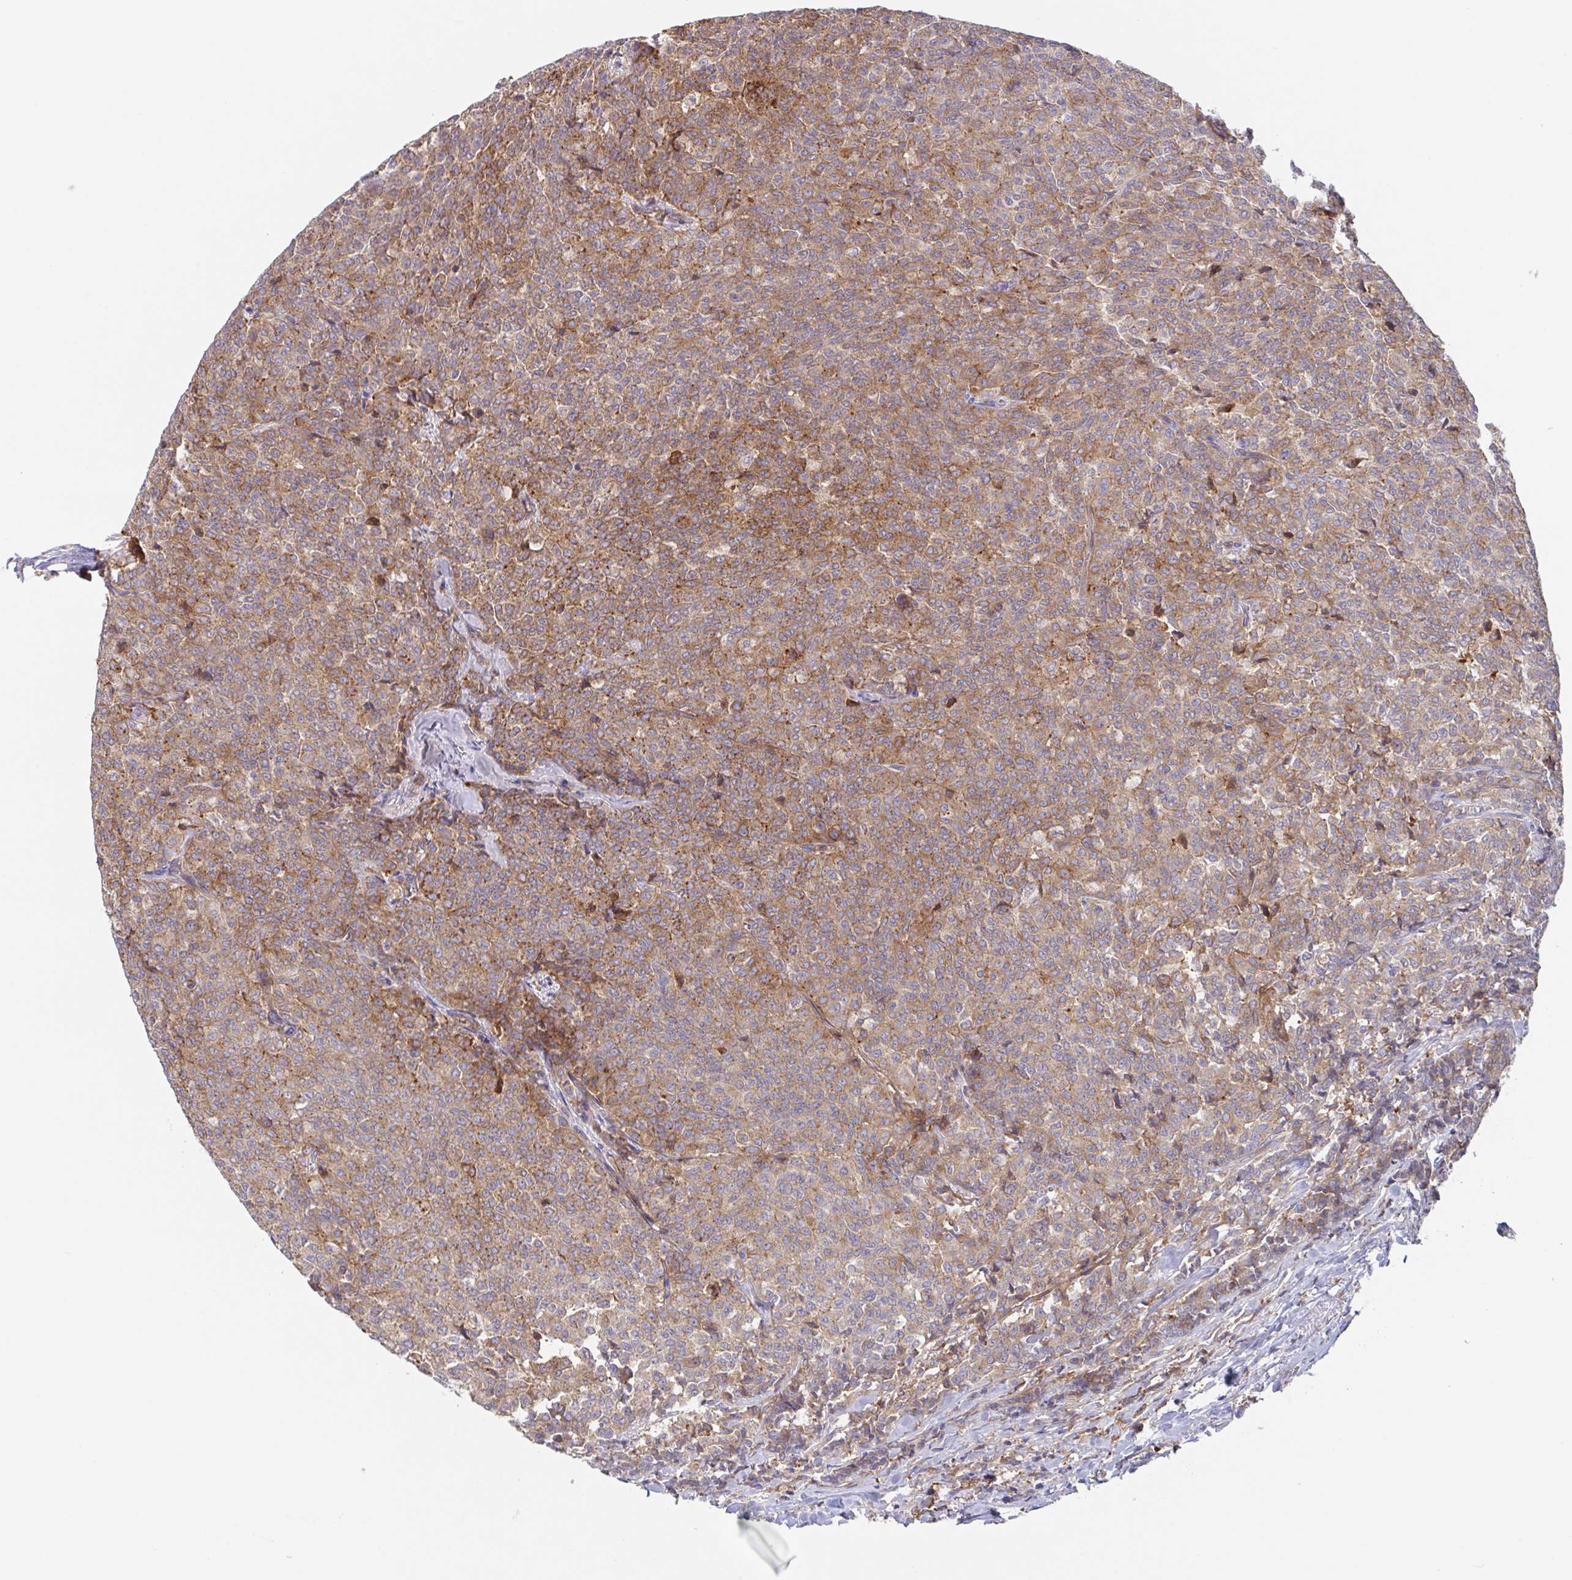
{"staining": {"intensity": "moderate", "quantity": ">75%", "location": "cytoplasmic/membranous"}, "tissue": "breast cancer", "cell_type": "Tumor cells", "image_type": "cancer", "snomed": [{"axis": "morphology", "description": "Duct carcinoma"}, {"axis": "topography", "description": "Breast"}], "caption": "Approximately >75% of tumor cells in human breast infiltrating ductal carcinoma show moderate cytoplasmic/membranous protein expression as visualized by brown immunohistochemical staining.", "gene": "YARS2", "patient": {"sex": "female", "age": 91}}